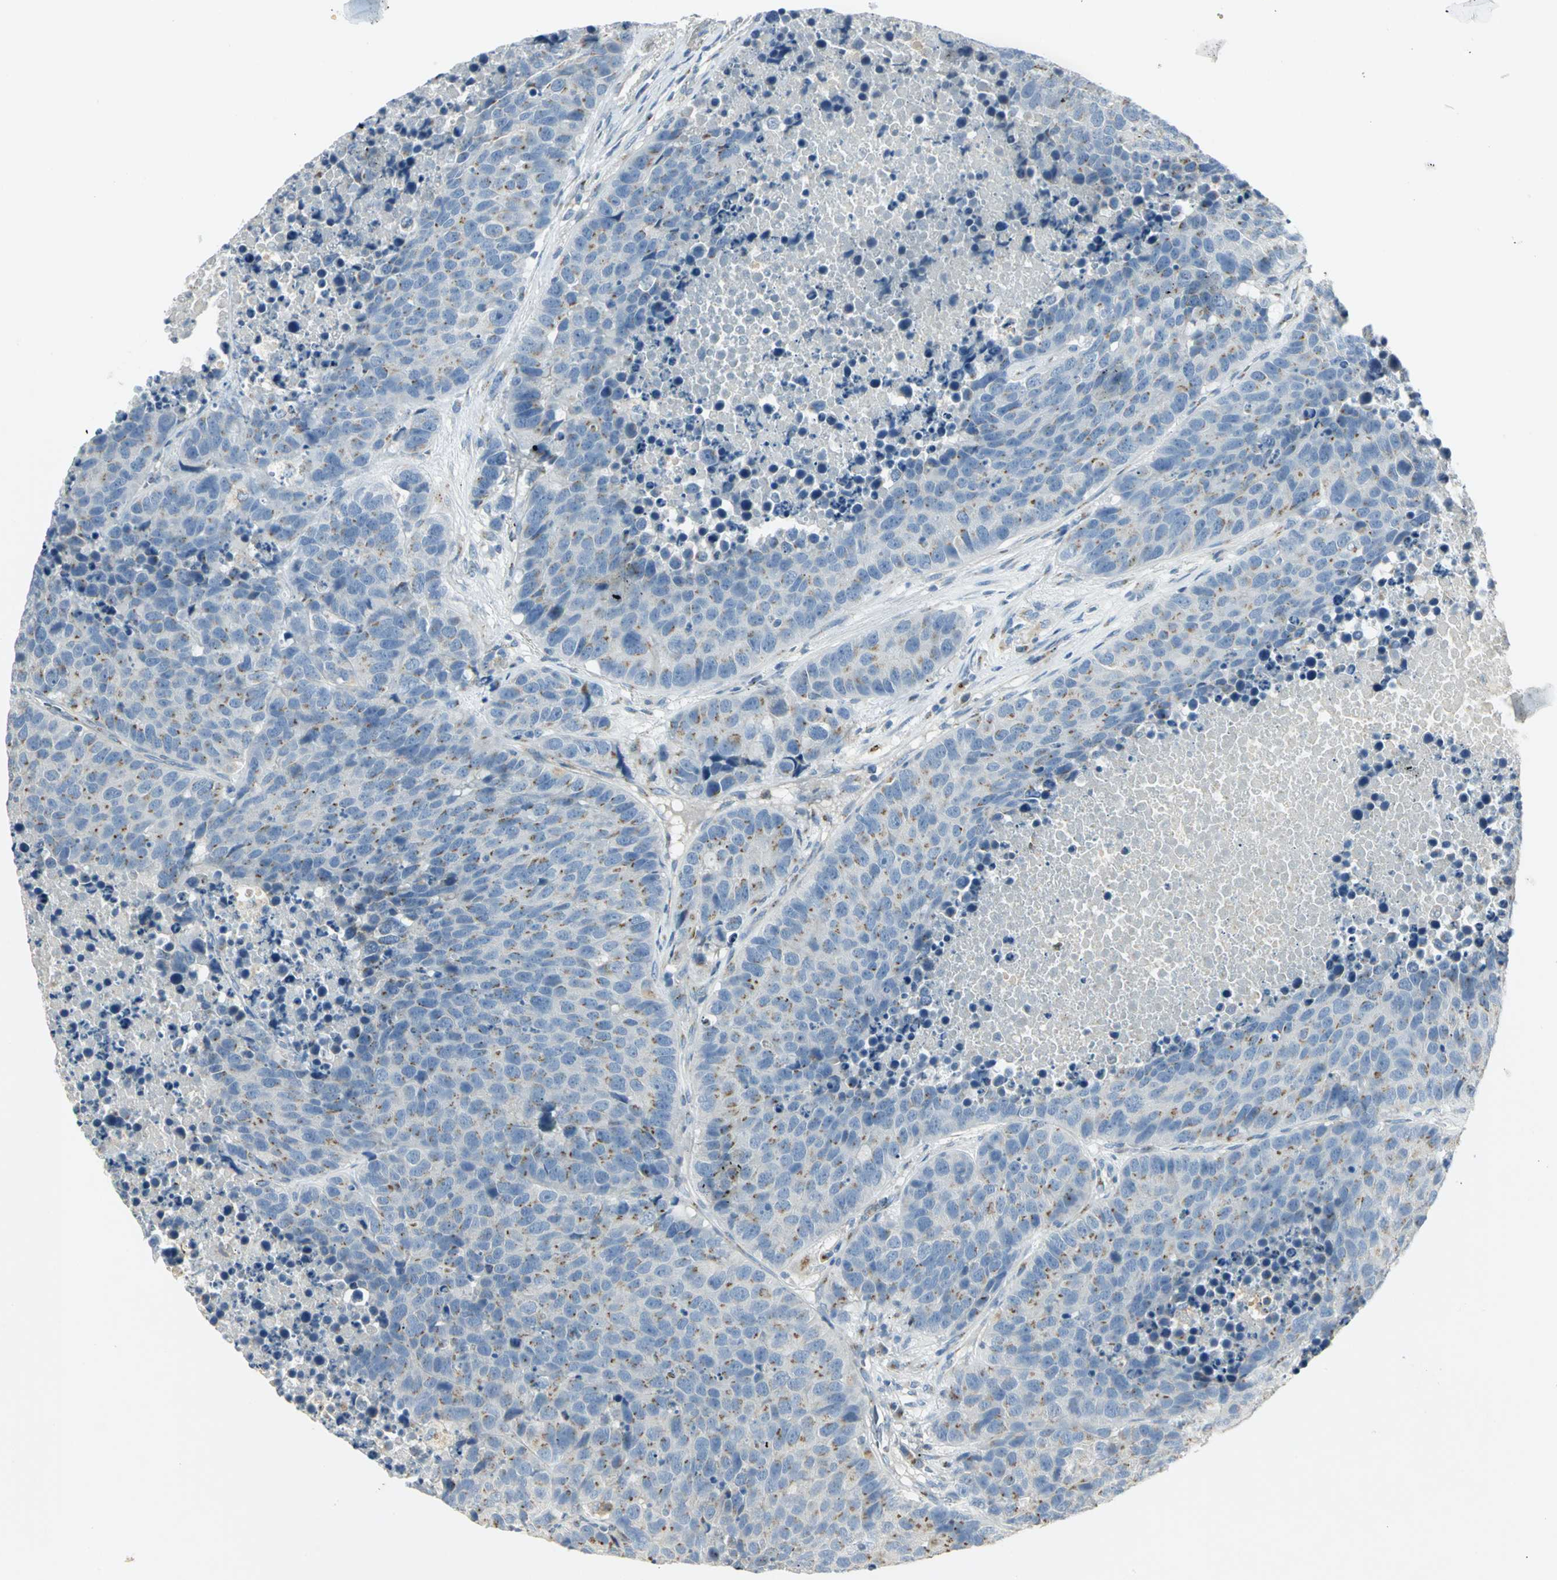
{"staining": {"intensity": "moderate", "quantity": "25%-75%", "location": "cytoplasmic/membranous"}, "tissue": "carcinoid", "cell_type": "Tumor cells", "image_type": "cancer", "snomed": [{"axis": "morphology", "description": "Carcinoid, malignant, NOS"}, {"axis": "topography", "description": "Lung"}], "caption": "The micrograph exhibits staining of carcinoid, revealing moderate cytoplasmic/membranous protein positivity (brown color) within tumor cells.", "gene": "TM9SF2", "patient": {"sex": "male", "age": 60}}